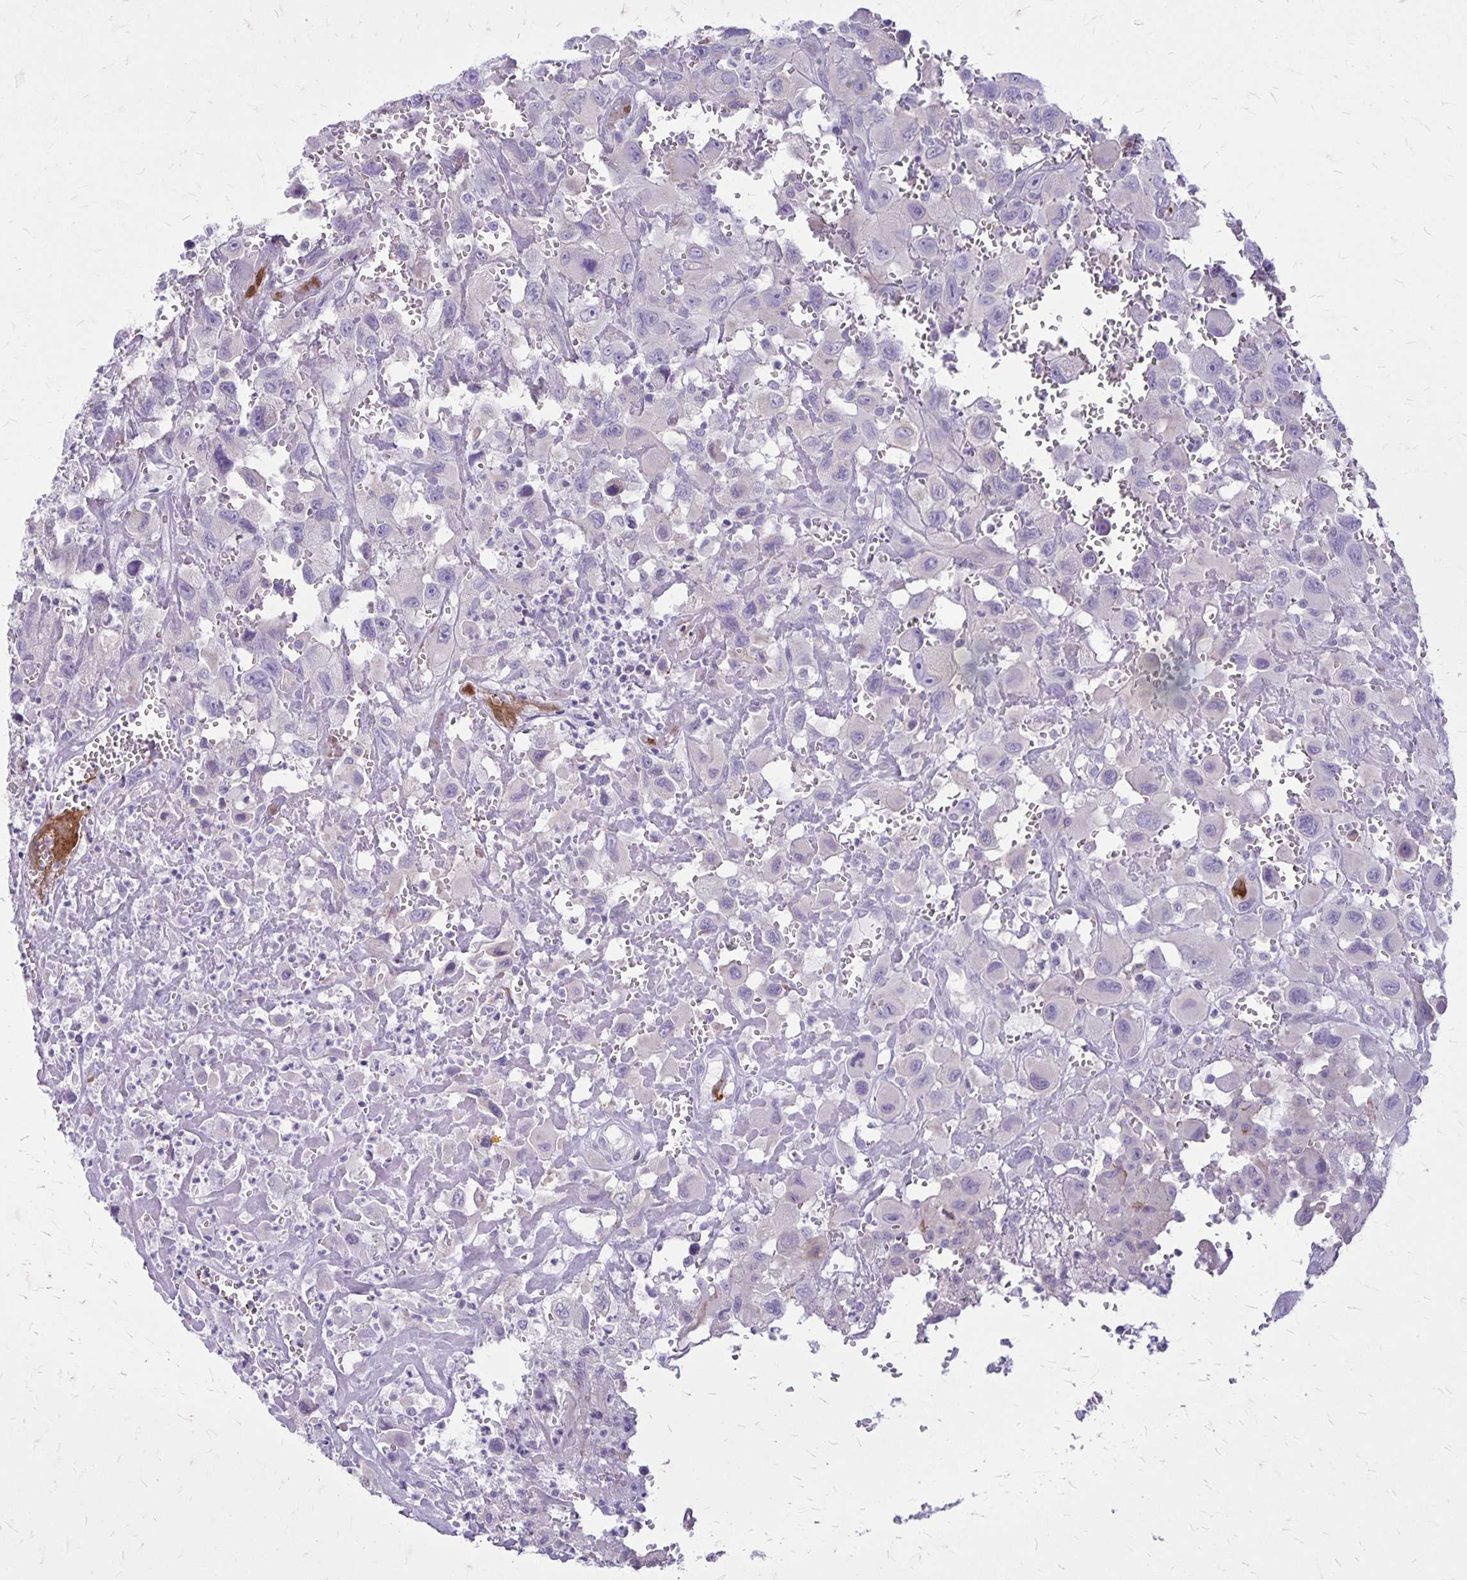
{"staining": {"intensity": "negative", "quantity": "none", "location": "none"}, "tissue": "head and neck cancer", "cell_type": "Tumor cells", "image_type": "cancer", "snomed": [{"axis": "morphology", "description": "Squamous cell carcinoma, NOS"}, {"axis": "morphology", "description": "Squamous cell carcinoma, metastatic, NOS"}, {"axis": "topography", "description": "Oral tissue"}, {"axis": "topography", "description": "Head-Neck"}], "caption": "This is a photomicrograph of immunohistochemistry (IHC) staining of head and neck cancer (metastatic squamous cell carcinoma), which shows no staining in tumor cells.", "gene": "GP9", "patient": {"sex": "female", "age": 85}}